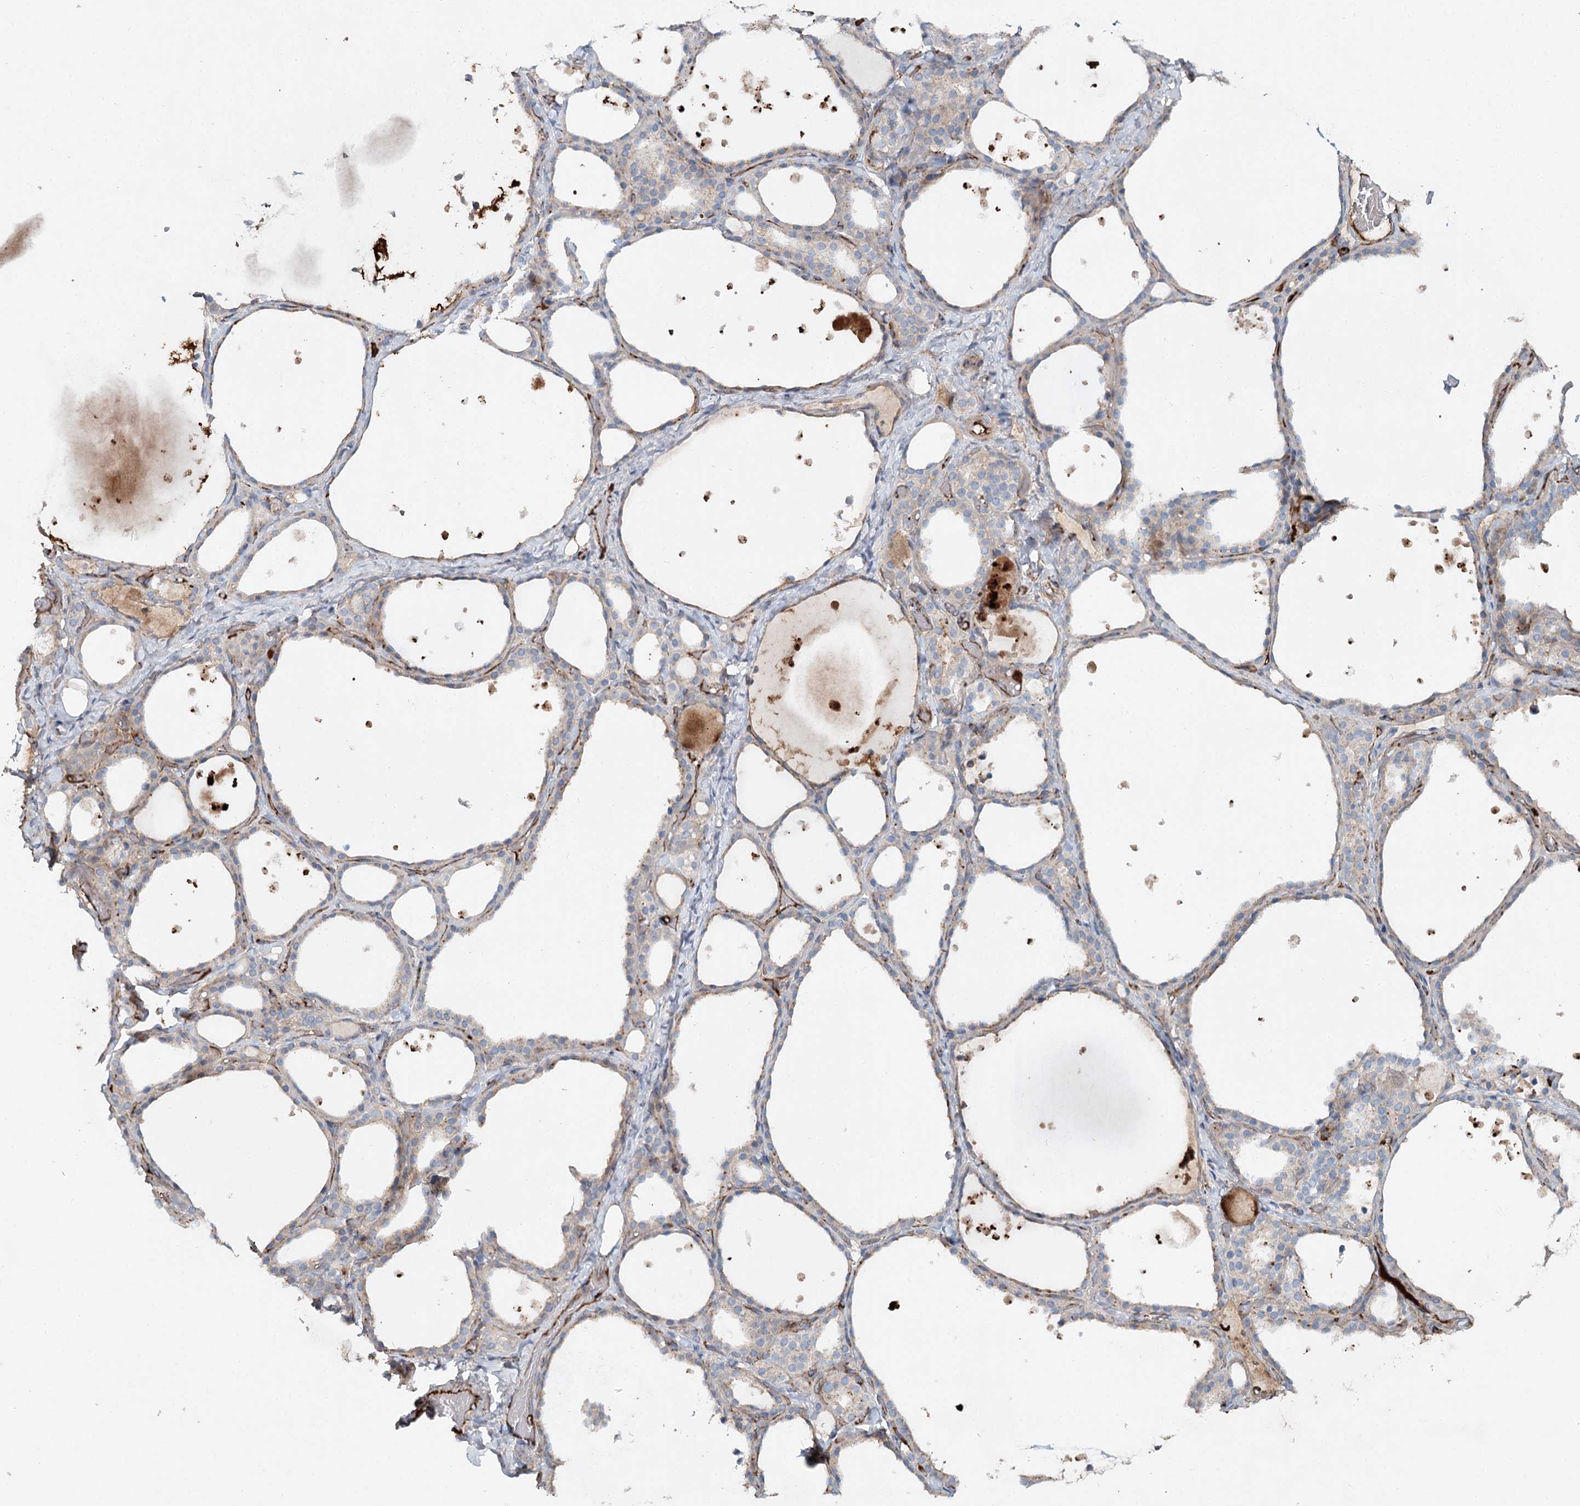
{"staining": {"intensity": "weak", "quantity": "<25%", "location": "cytoplasmic/membranous"}, "tissue": "thyroid gland", "cell_type": "Glandular cells", "image_type": "normal", "snomed": [{"axis": "morphology", "description": "Normal tissue, NOS"}, {"axis": "topography", "description": "Thyroid gland"}], "caption": "Photomicrograph shows no significant protein staining in glandular cells of unremarkable thyroid gland.", "gene": "ALKBH8", "patient": {"sex": "female", "age": 44}}